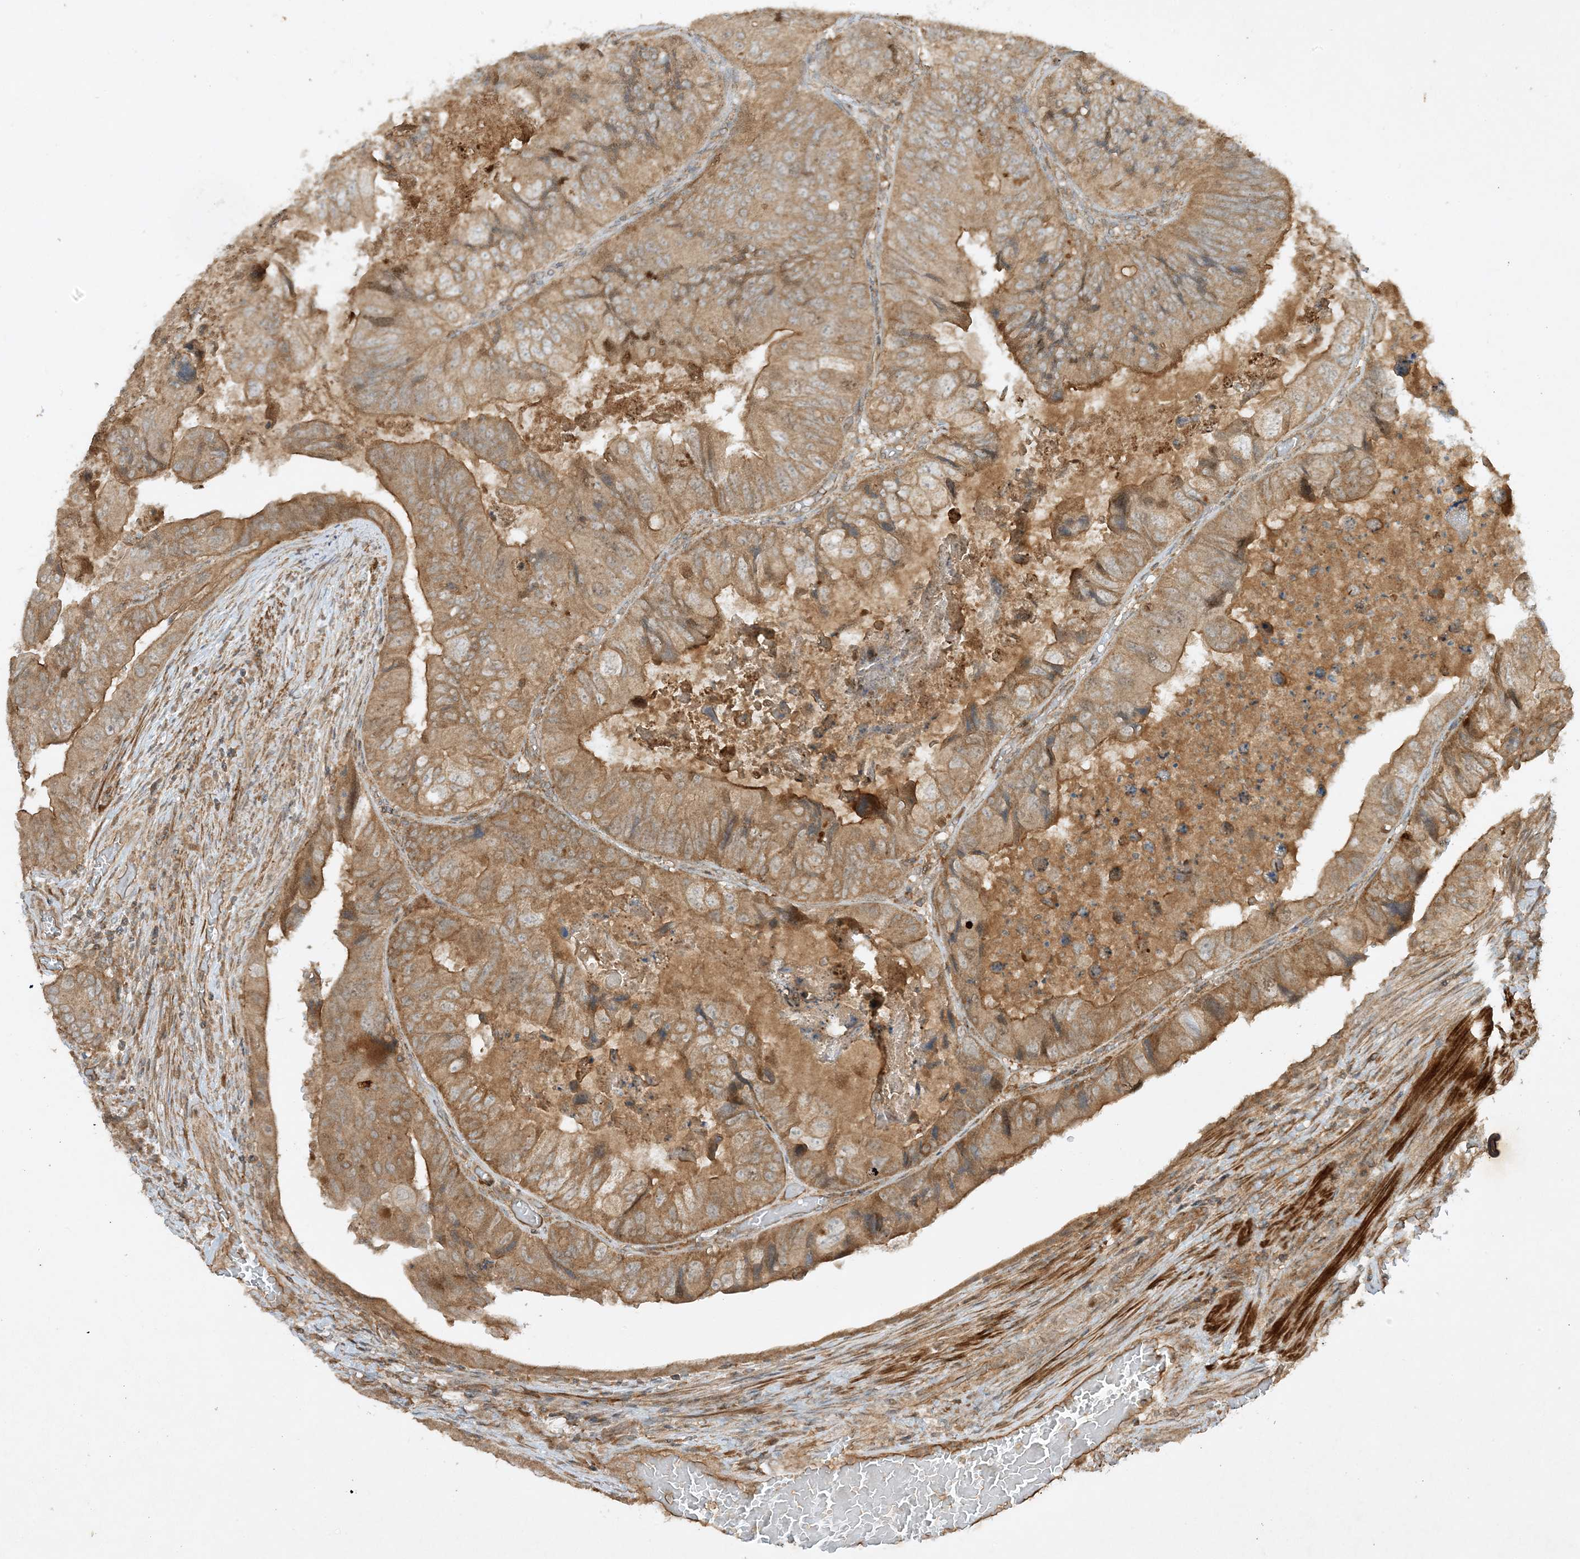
{"staining": {"intensity": "moderate", "quantity": ">75%", "location": "cytoplasmic/membranous"}, "tissue": "colorectal cancer", "cell_type": "Tumor cells", "image_type": "cancer", "snomed": [{"axis": "morphology", "description": "Adenocarcinoma, NOS"}, {"axis": "topography", "description": "Rectum"}], "caption": "High-magnification brightfield microscopy of colorectal cancer (adenocarcinoma) stained with DAB (3,3'-diaminobenzidine) (brown) and counterstained with hematoxylin (blue). tumor cells exhibit moderate cytoplasmic/membranous expression is identified in about>75% of cells.", "gene": "XRN1", "patient": {"sex": "male", "age": 63}}